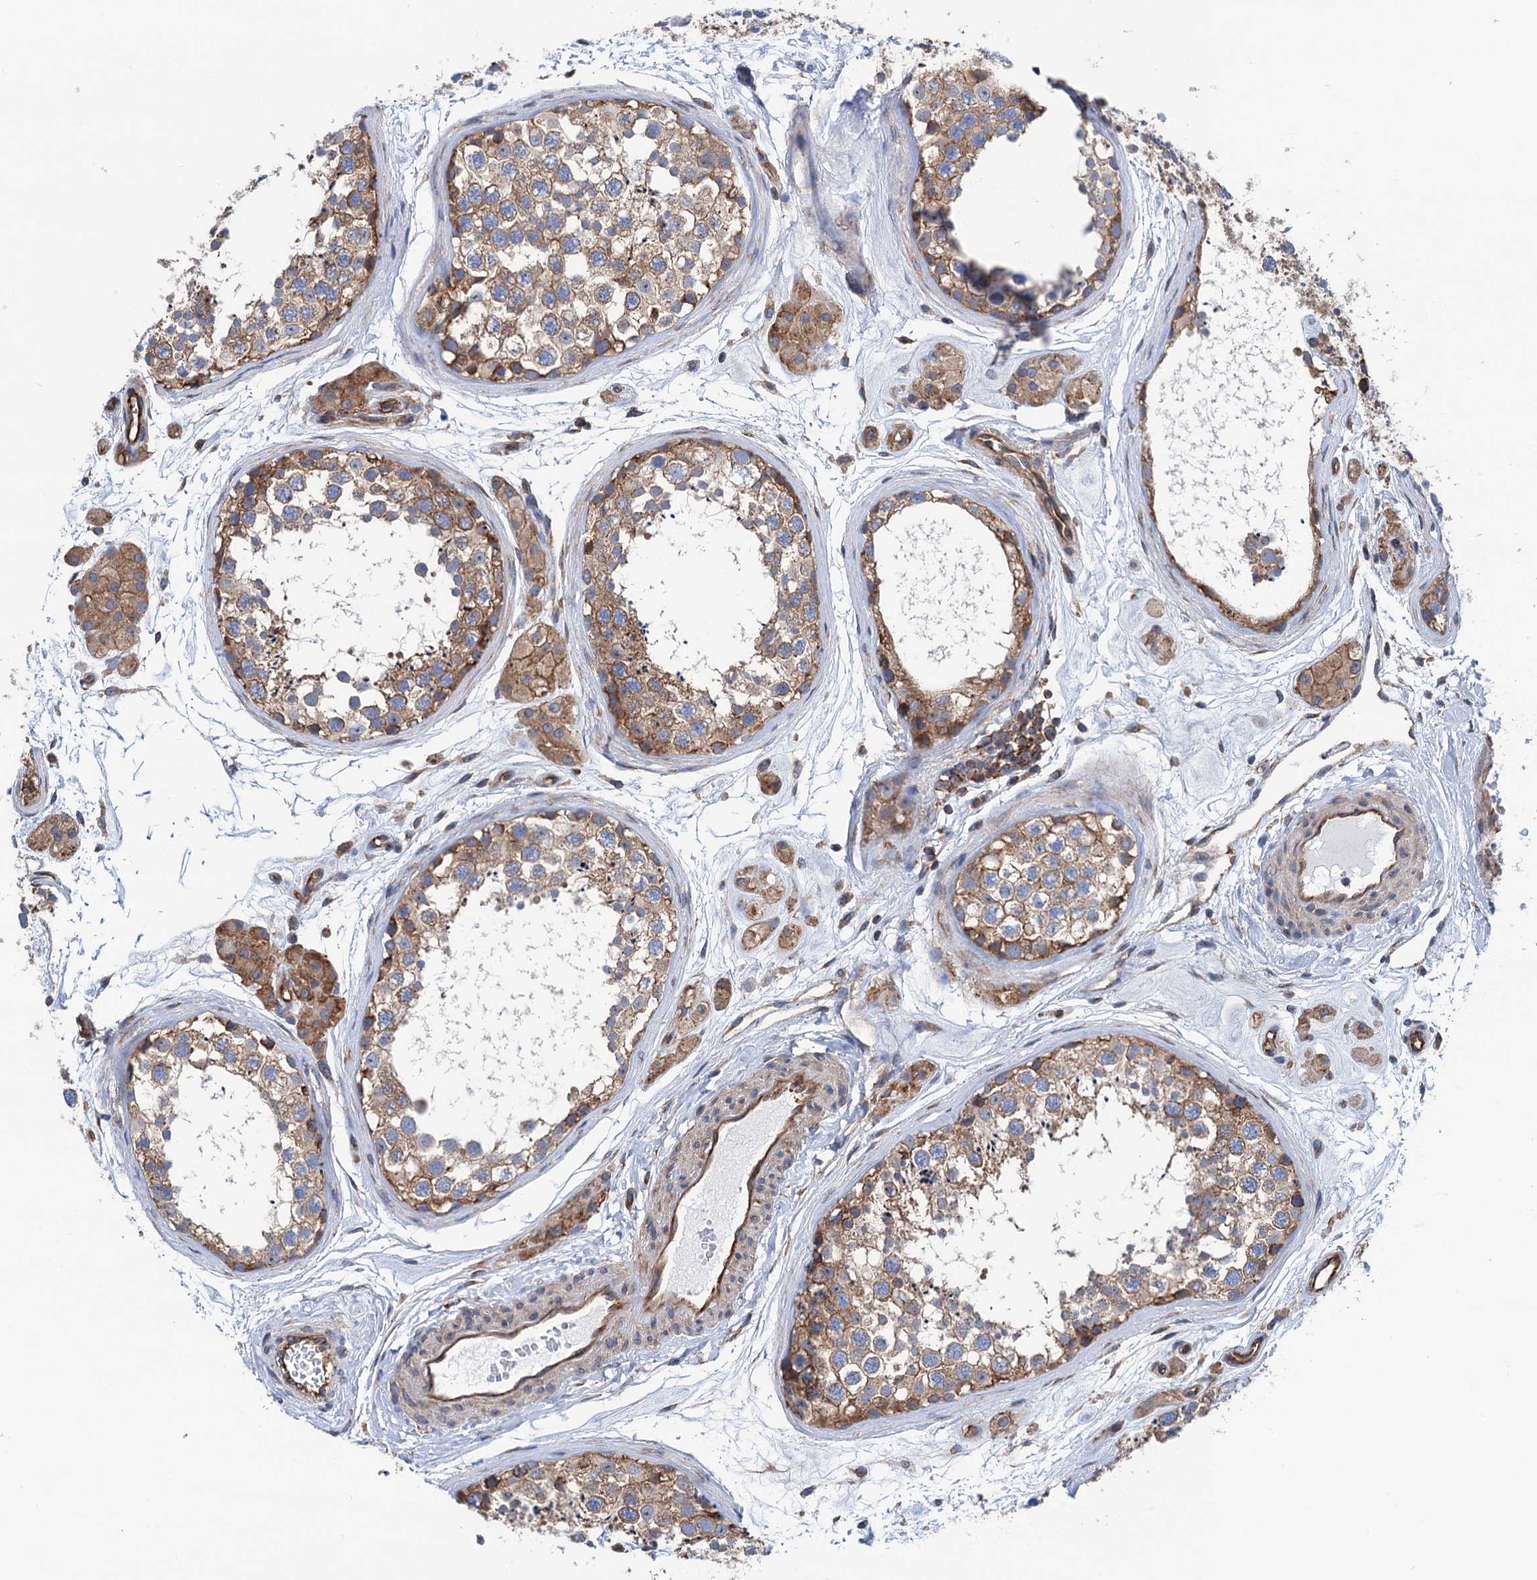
{"staining": {"intensity": "moderate", "quantity": ">75%", "location": "cytoplasmic/membranous"}, "tissue": "testis", "cell_type": "Cells in seminiferous ducts", "image_type": "normal", "snomed": [{"axis": "morphology", "description": "Normal tissue, NOS"}, {"axis": "topography", "description": "Testis"}], "caption": "Immunohistochemical staining of unremarkable testis demonstrates moderate cytoplasmic/membranous protein expression in approximately >75% of cells in seminiferous ducts.", "gene": "SLC12A7", "patient": {"sex": "male", "age": 56}}